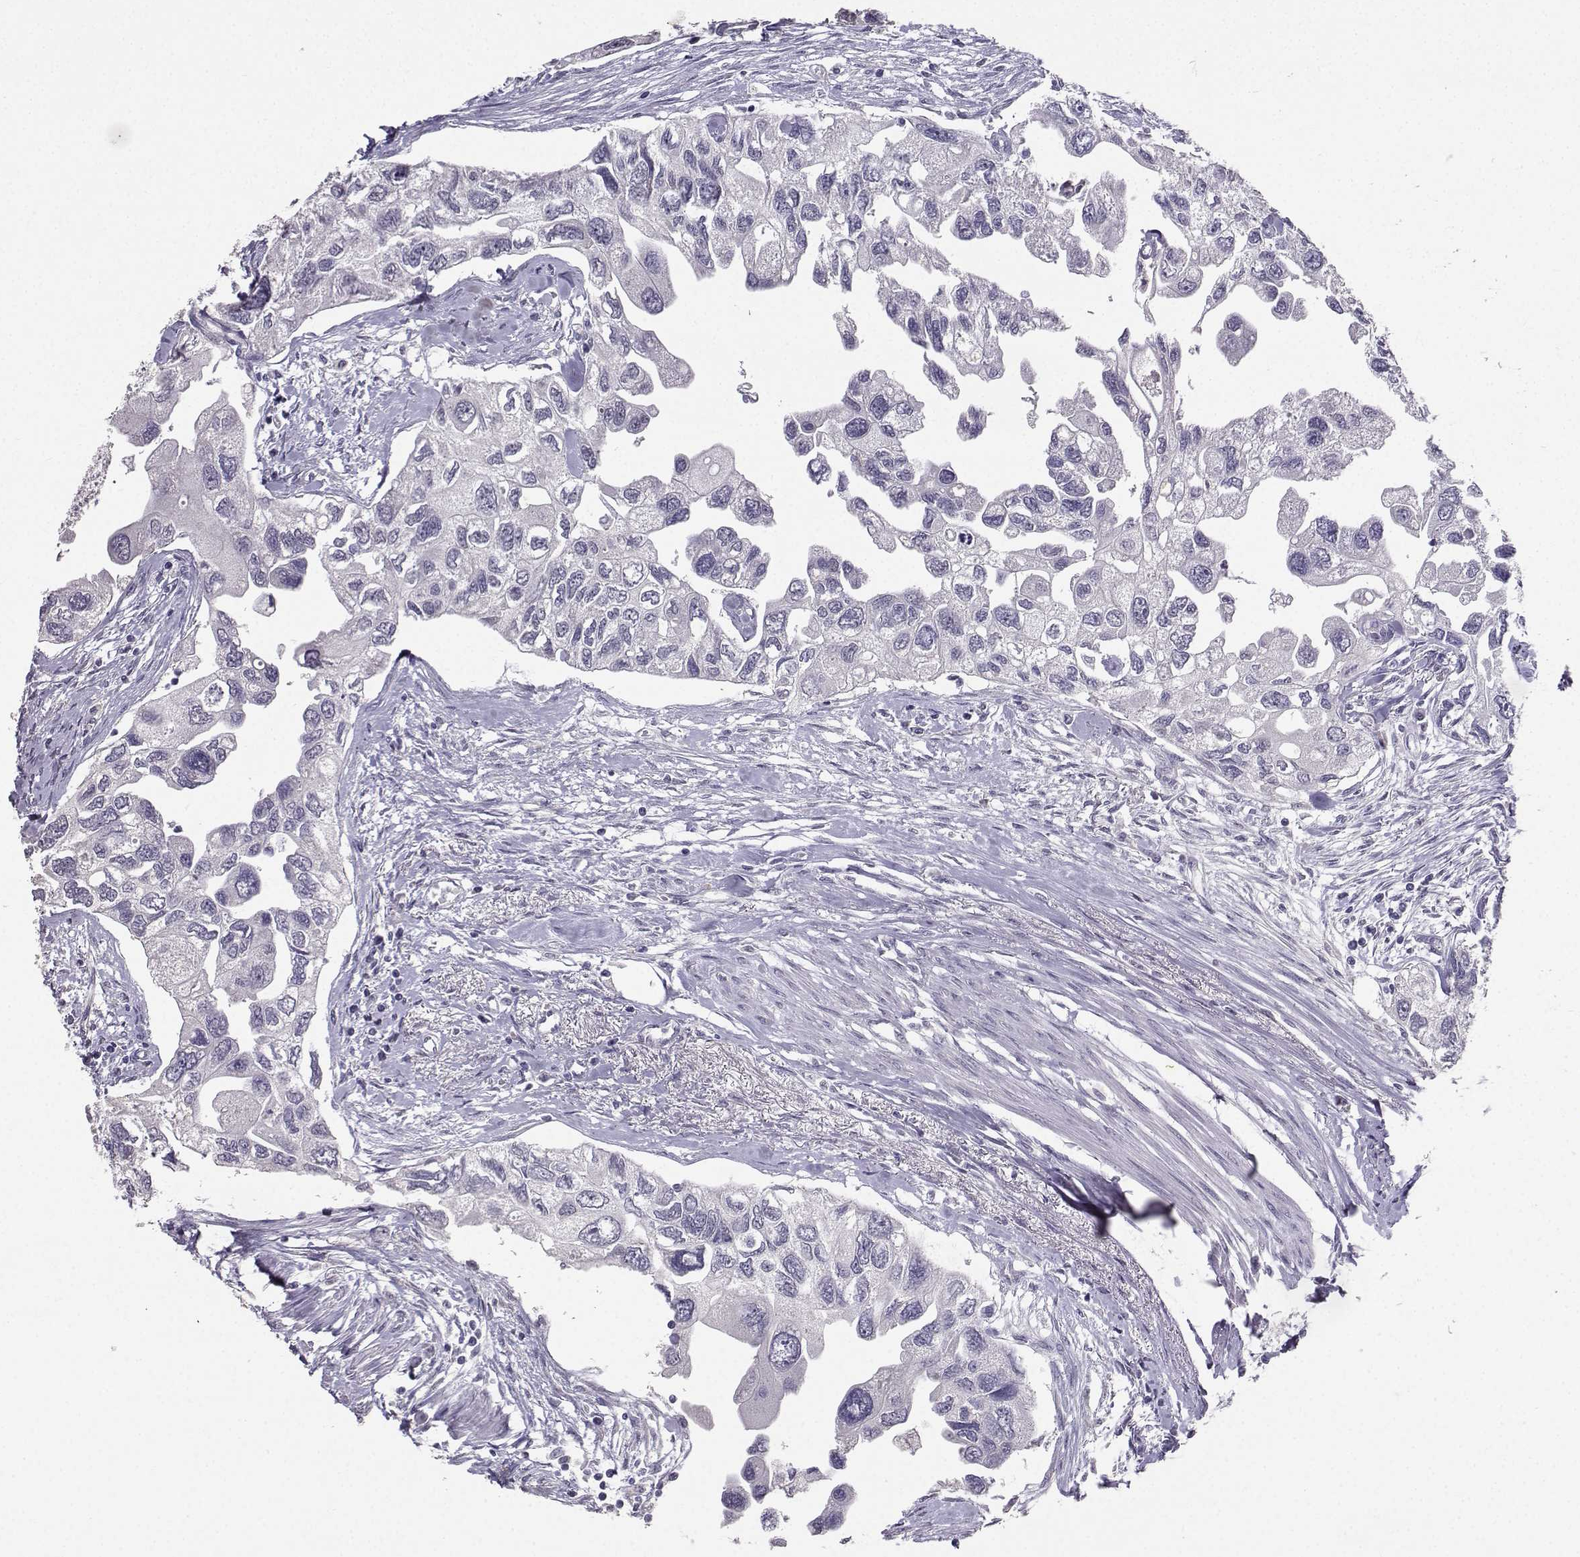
{"staining": {"intensity": "negative", "quantity": "none", "location": "none"}, "tissue": "urothelial cancer", "cell_type": "Tumor cells", "image_type": "cancer", "snomed": [{"axis": "morphology", "description": "Urothelial carcinoma, High grade"}, {"axis": "topography", "description": "Urinary bladder"}], "caption": "An immunohistochemistry (IHC) histopathology image of urothelial cancer is shown. There is no staining in tumor cells of urothelial cancer.", "gene": "SPAG11B", "patient": {"sex": "male", "age": 59}}